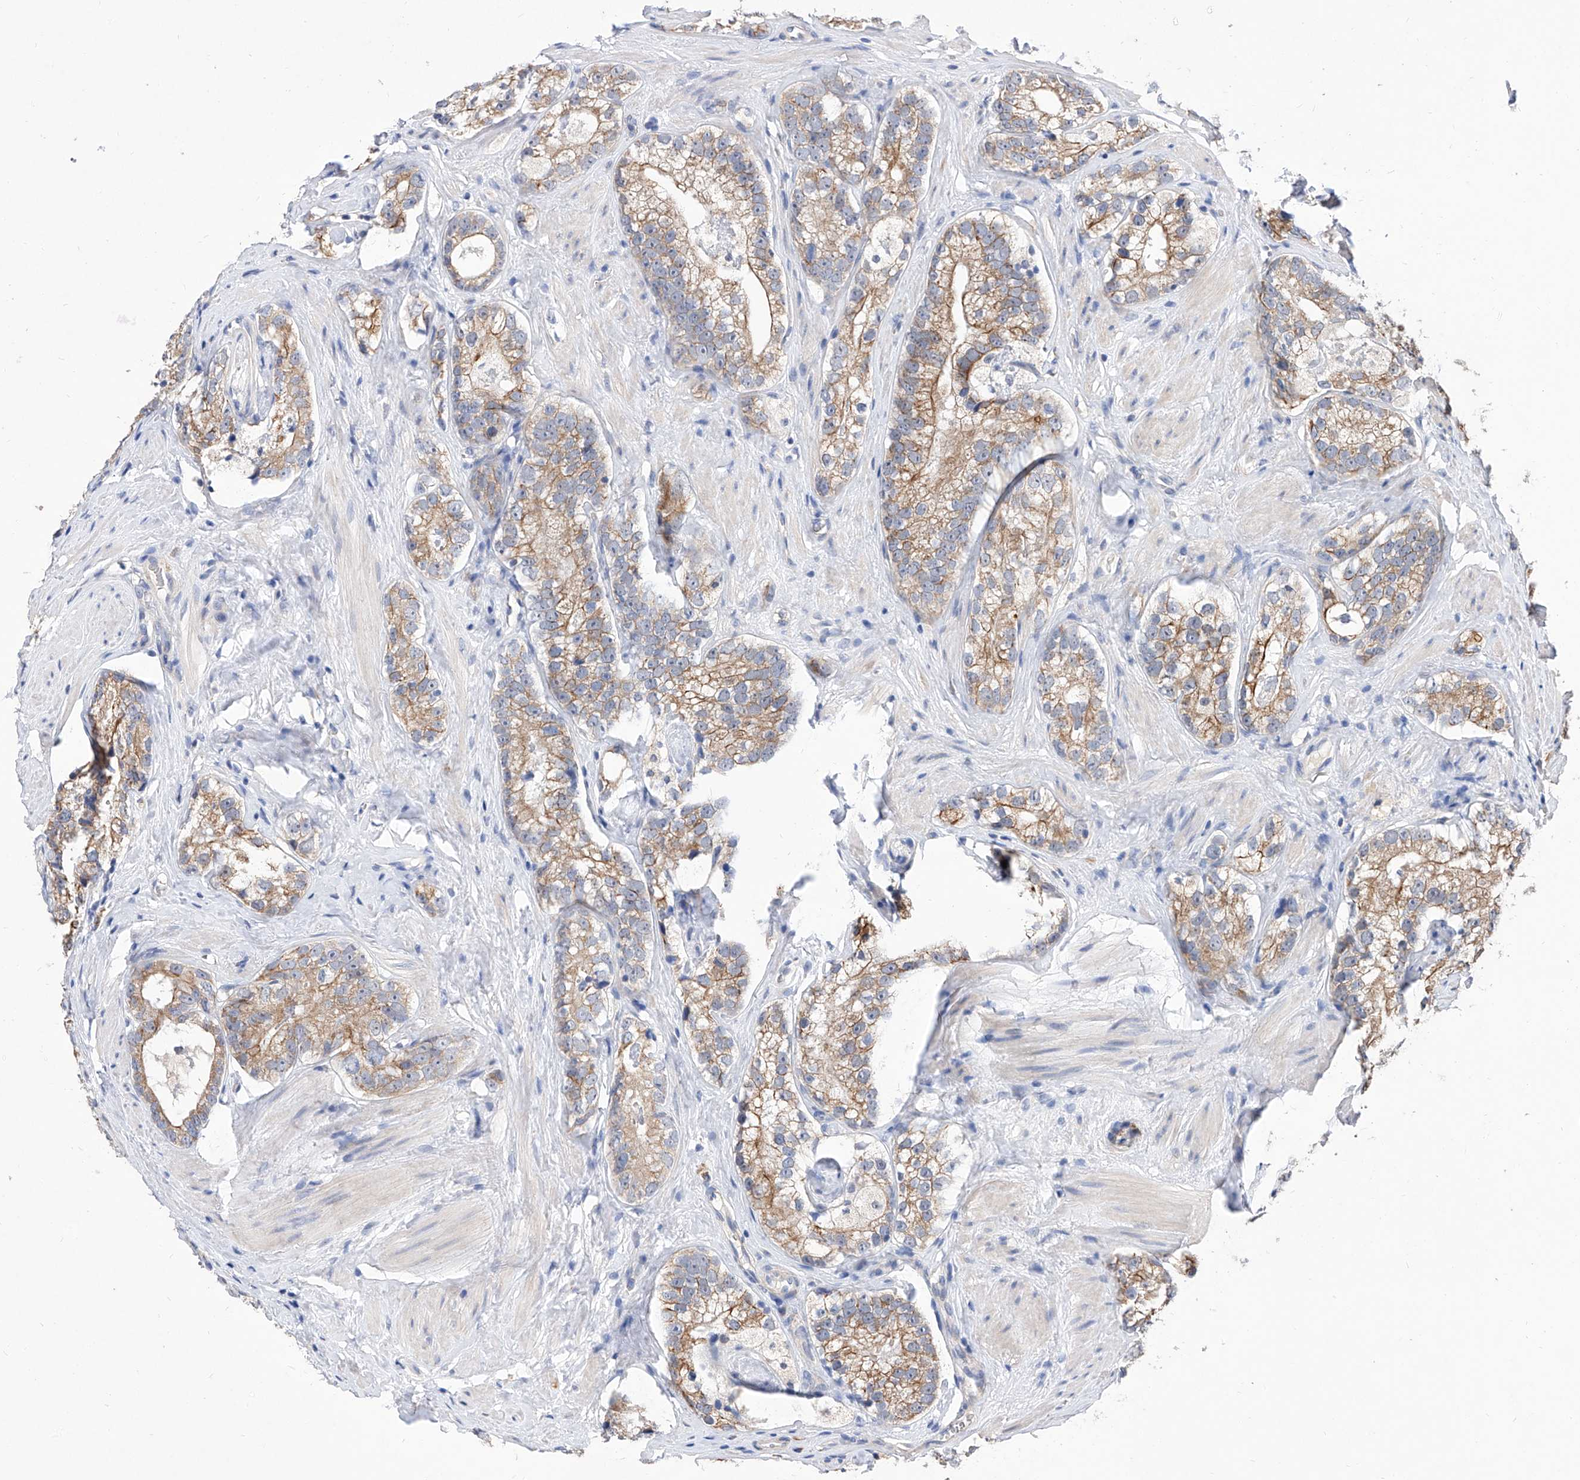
{"staining": {"intensity": "moderate", "quantity": ">75%", "location": "cytoplasmic/membranous"}, "tissue": "prostate cancer", "cell_type": "Tumor cells", "image_type": "cancer", "snomed": [{"axis": "morphology", "description": "Adenocarcinoma, High grade"}, {"axis": "topography", "description": "Prostate"}], "caption": "Brown immunohistochemical staining in prostate high-grade adenocarcinoma exhibits moderate cytoplasmic/membranous positivity in approximately >75% of tumor cells.", "gene": "MFSD4B", "patient": {"sex": "male", "age": 56}}